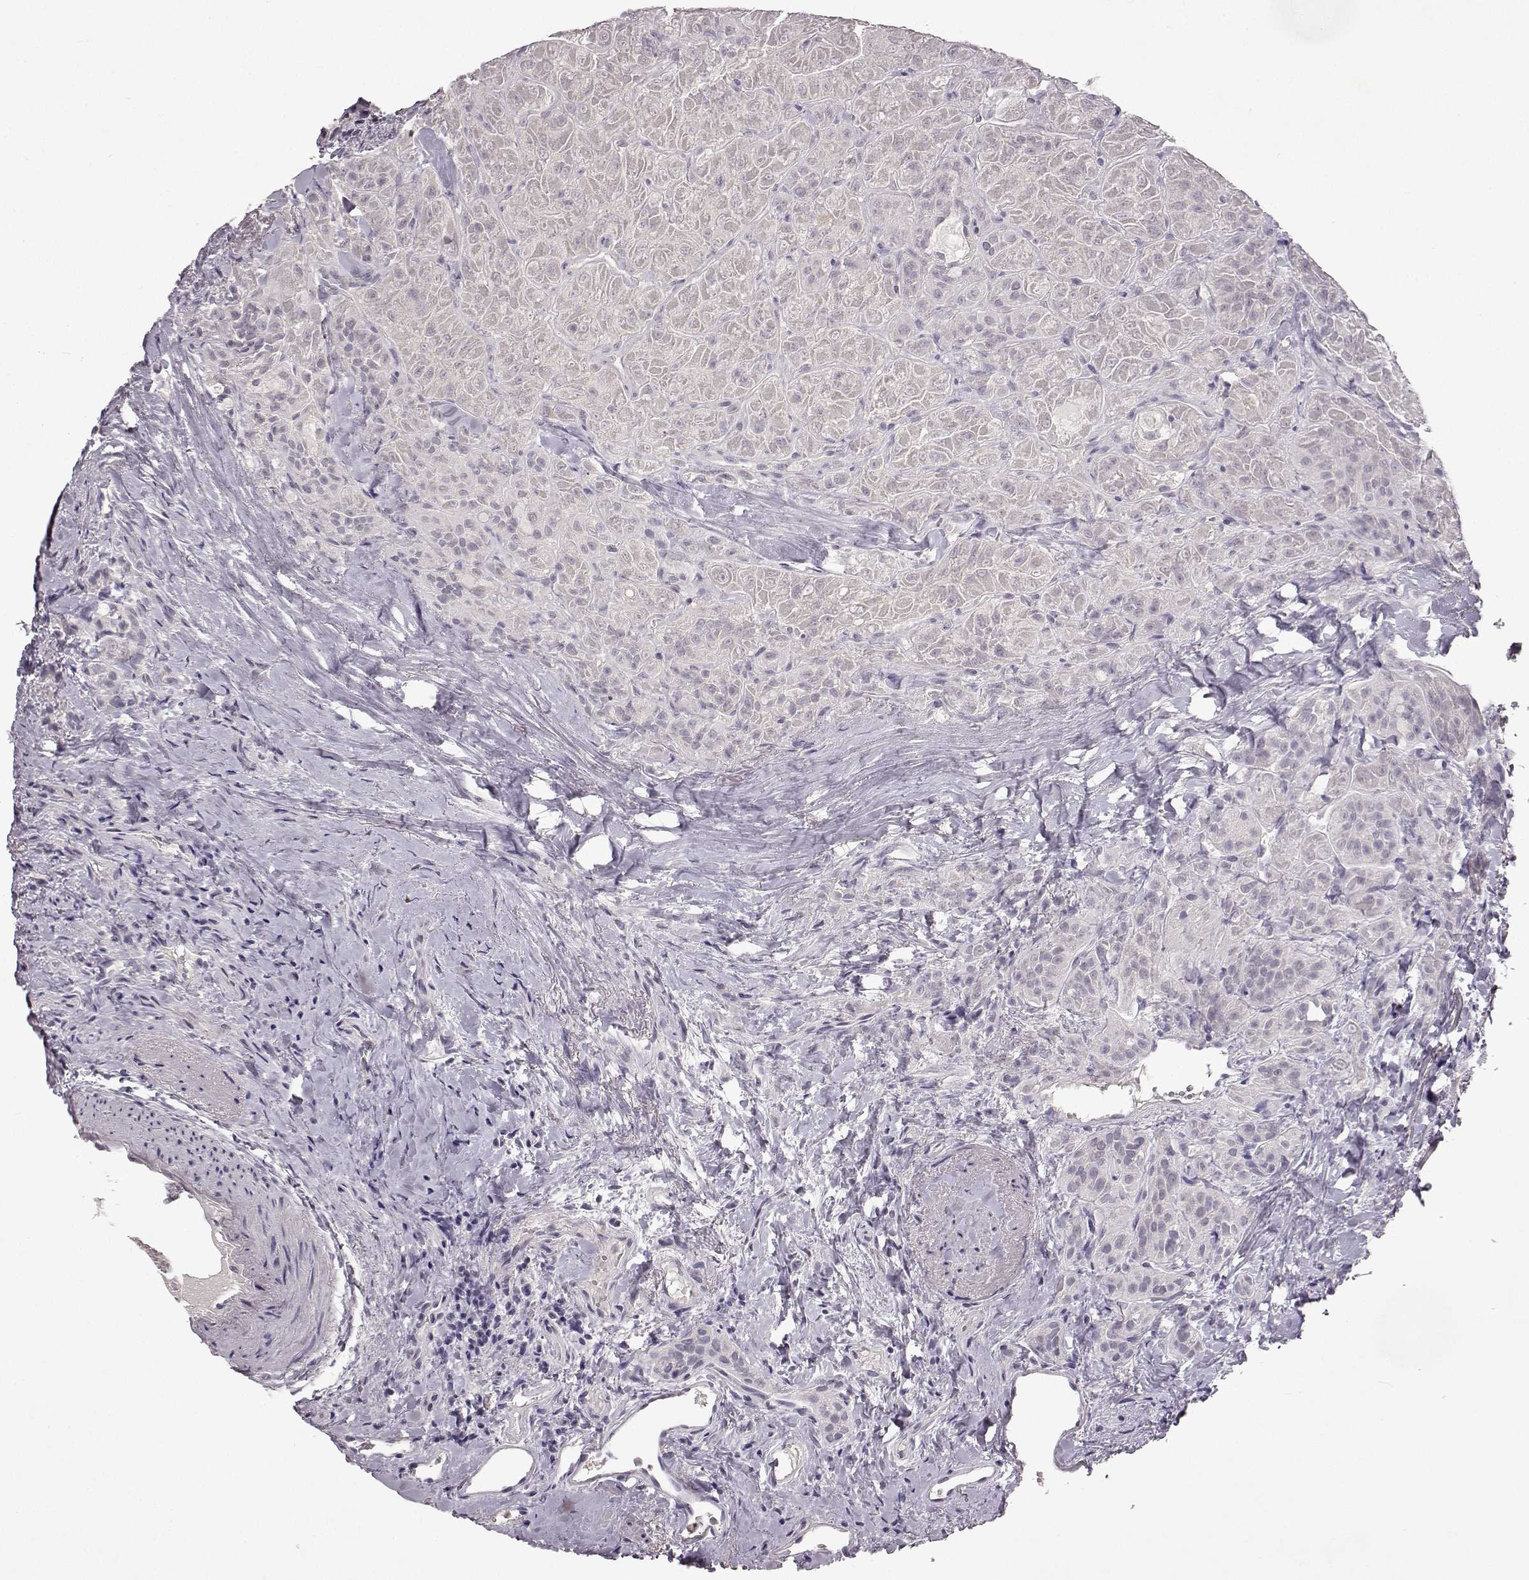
{"staining": {"intensity": "negative", "quantity": "none", "location": "none"}, "tissue": "thyroid cancer", "cell_type": "Tumor cells", "image_type": "cancer", "snomed": [{"axis": "morphology", "description": "Papillary adenocarcinoma, NOS"}, {"axis": "topography", "description": "Thyroid gland"}], "caption": "Histopathology image shows no protein positivity in tumor cells of thyroid papillary adenocarcinoma tissue. (DAB (3,3'-diaminobenzidine) immunohistochemistry with hematoxylin counter stain).", "gene": "SPAG17", "patient": {"sex": "female", "age": 45}}